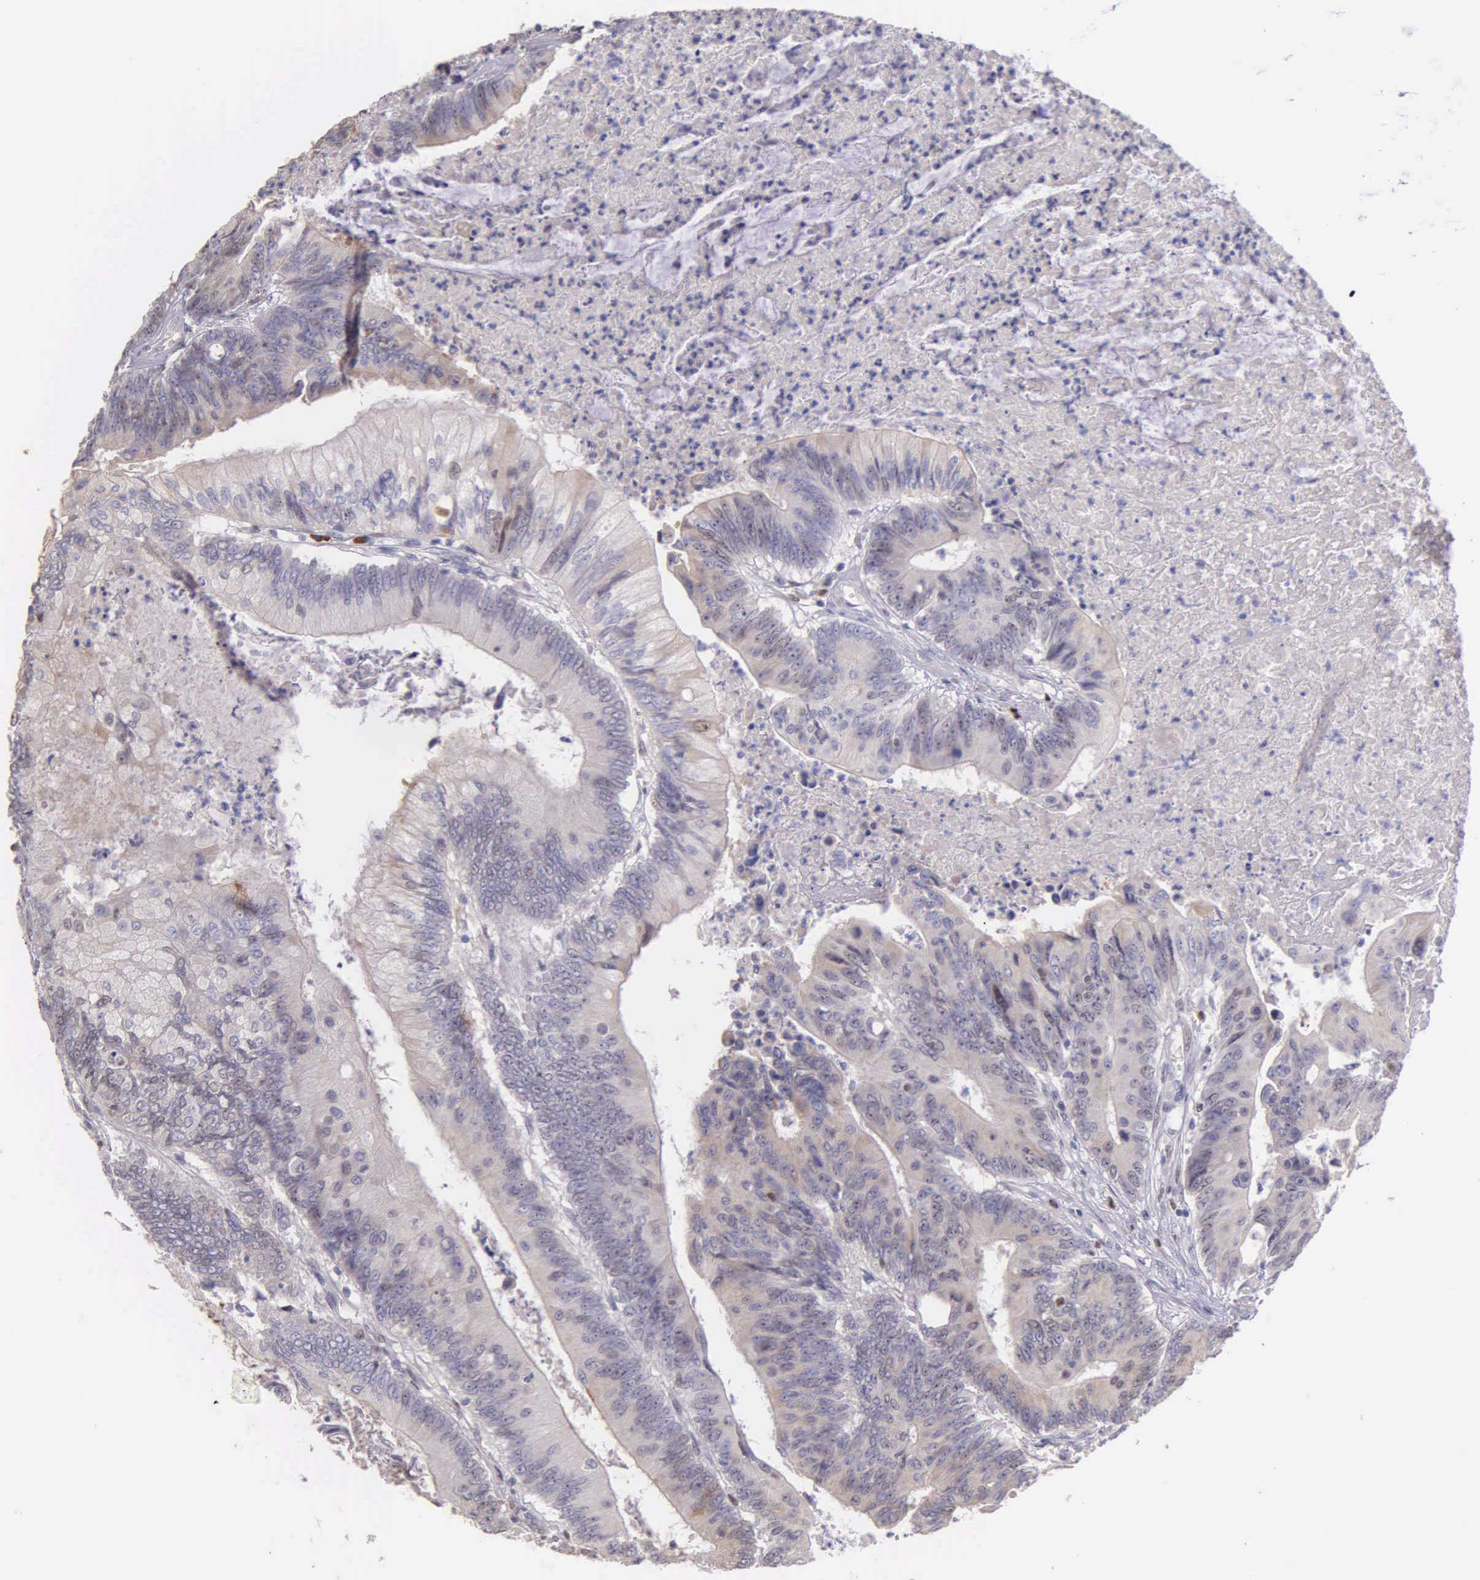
{"staining": {"intensity": "weak", "quantity": "<25%", "location": "nuclear"}, "tissue": "colorectal cancer", "cell_type": "Tumor cells", "image_type": "cancer", "snomed": [{"axis": "morphology", "description": "Adenocarcinoma, NOS"}, {"axis": "topography", "description": "Colon"}], "caption": "Colorectal adenocarcinoma was stained to show a protein in brown. There is no significant expression in tumor cells.", "gene": "MCM5", "patient": {"sex": "male", "age": 65}}